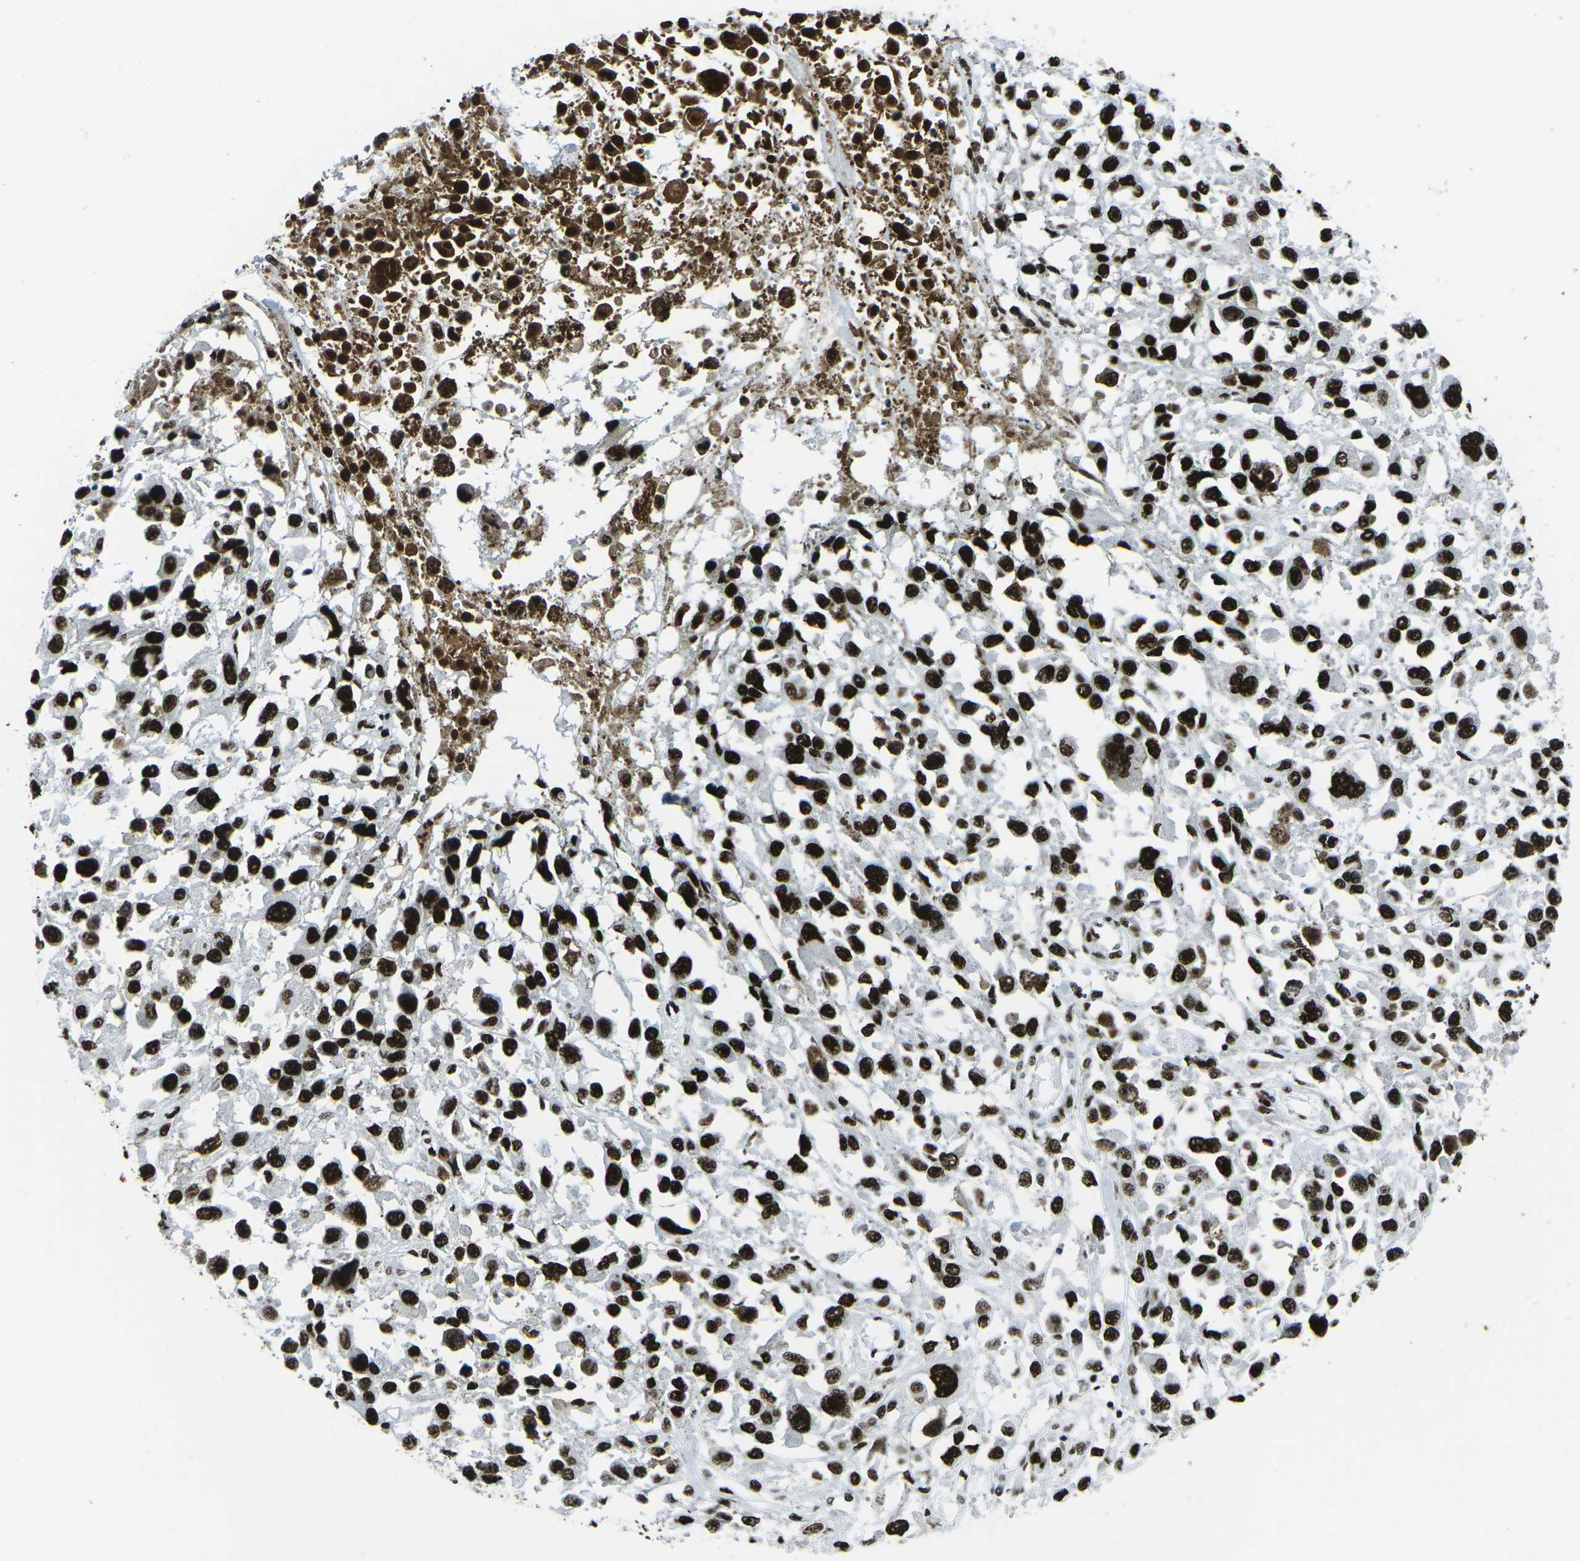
{"staining": {"intensity": "strong", "quantity": ">75%", "location": "nuclear"}, "tissue": "melanoma", "cell_type": "Tumor cells", "image_type": "cancer", "snomed": [{"axis": "morphology", "description": "Malignant melanoma, Metastatic site"}, {"axis": "topography", "description": "Lymph node"}], "caption": "The micrograph demonstrates immunohistochemical staining of melanoma. There is strong nuclear staining is present in approximately >75% of tumor cells.", "gene": "HNRNPL", "patient": {"sex": "male", "age": 59}}